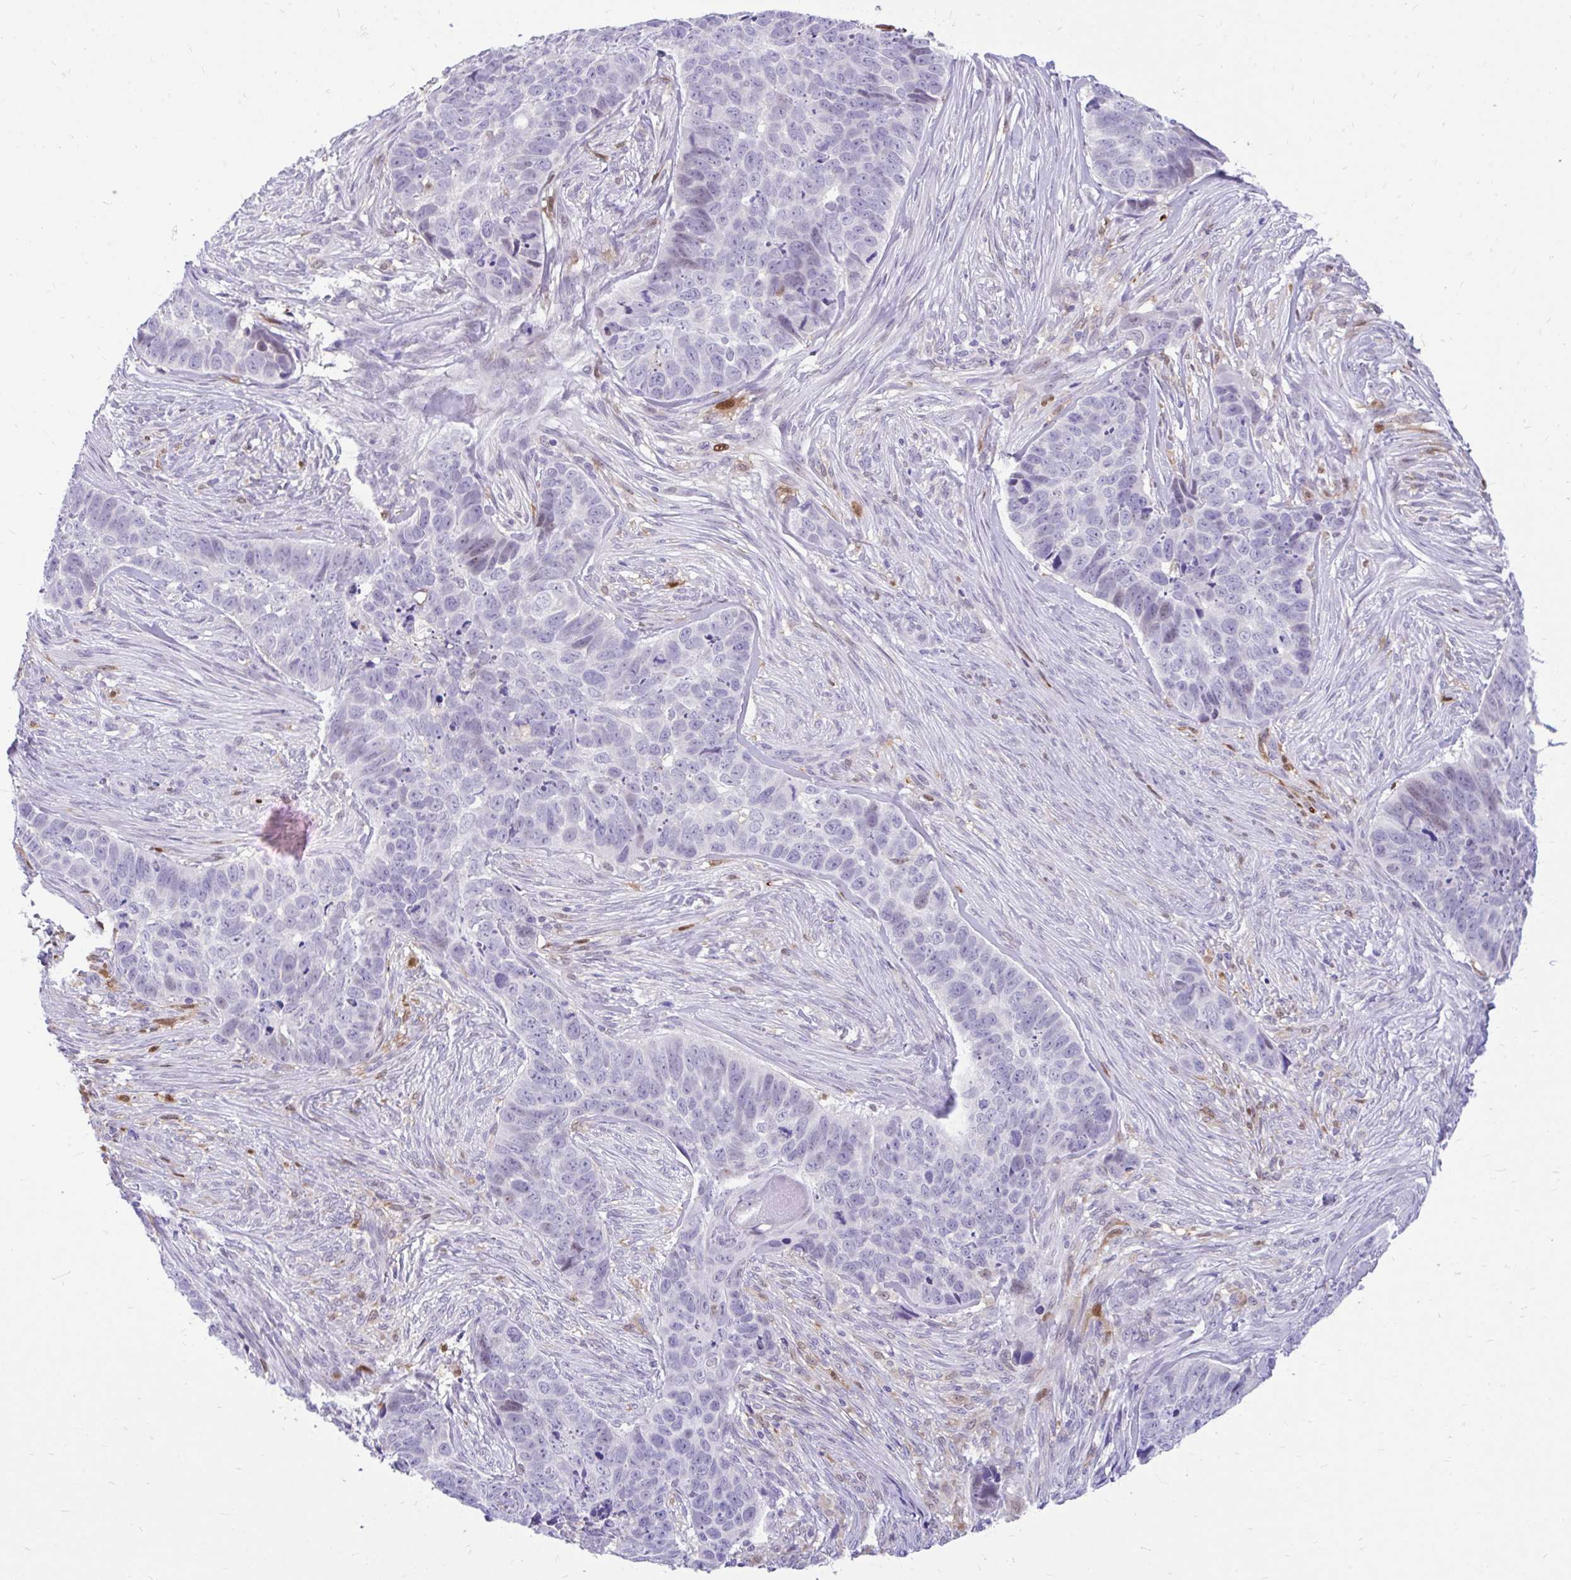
{"staining": {"intensity": "negative", "quantity": "none", "location": "none"}, "tissue": "skin cancer", "cell_type": "Tumor cells", "image_type": "cancer", "snomed": [{"axis": "morphology", "description": "Basal cell carcinoma"}, {"axis": "topography", "description": "Skin"}], "caption": "This photomicrograph is of skin cancer (basal cell carcinoma) stained with immunohistochemistry (IHC) to label a protein in brown with the nuclei are counter-stained blue. There is no positivity in tumor cells.", "gene": "GLB1L2", "patient": {"sex": "female", "age": 82}}